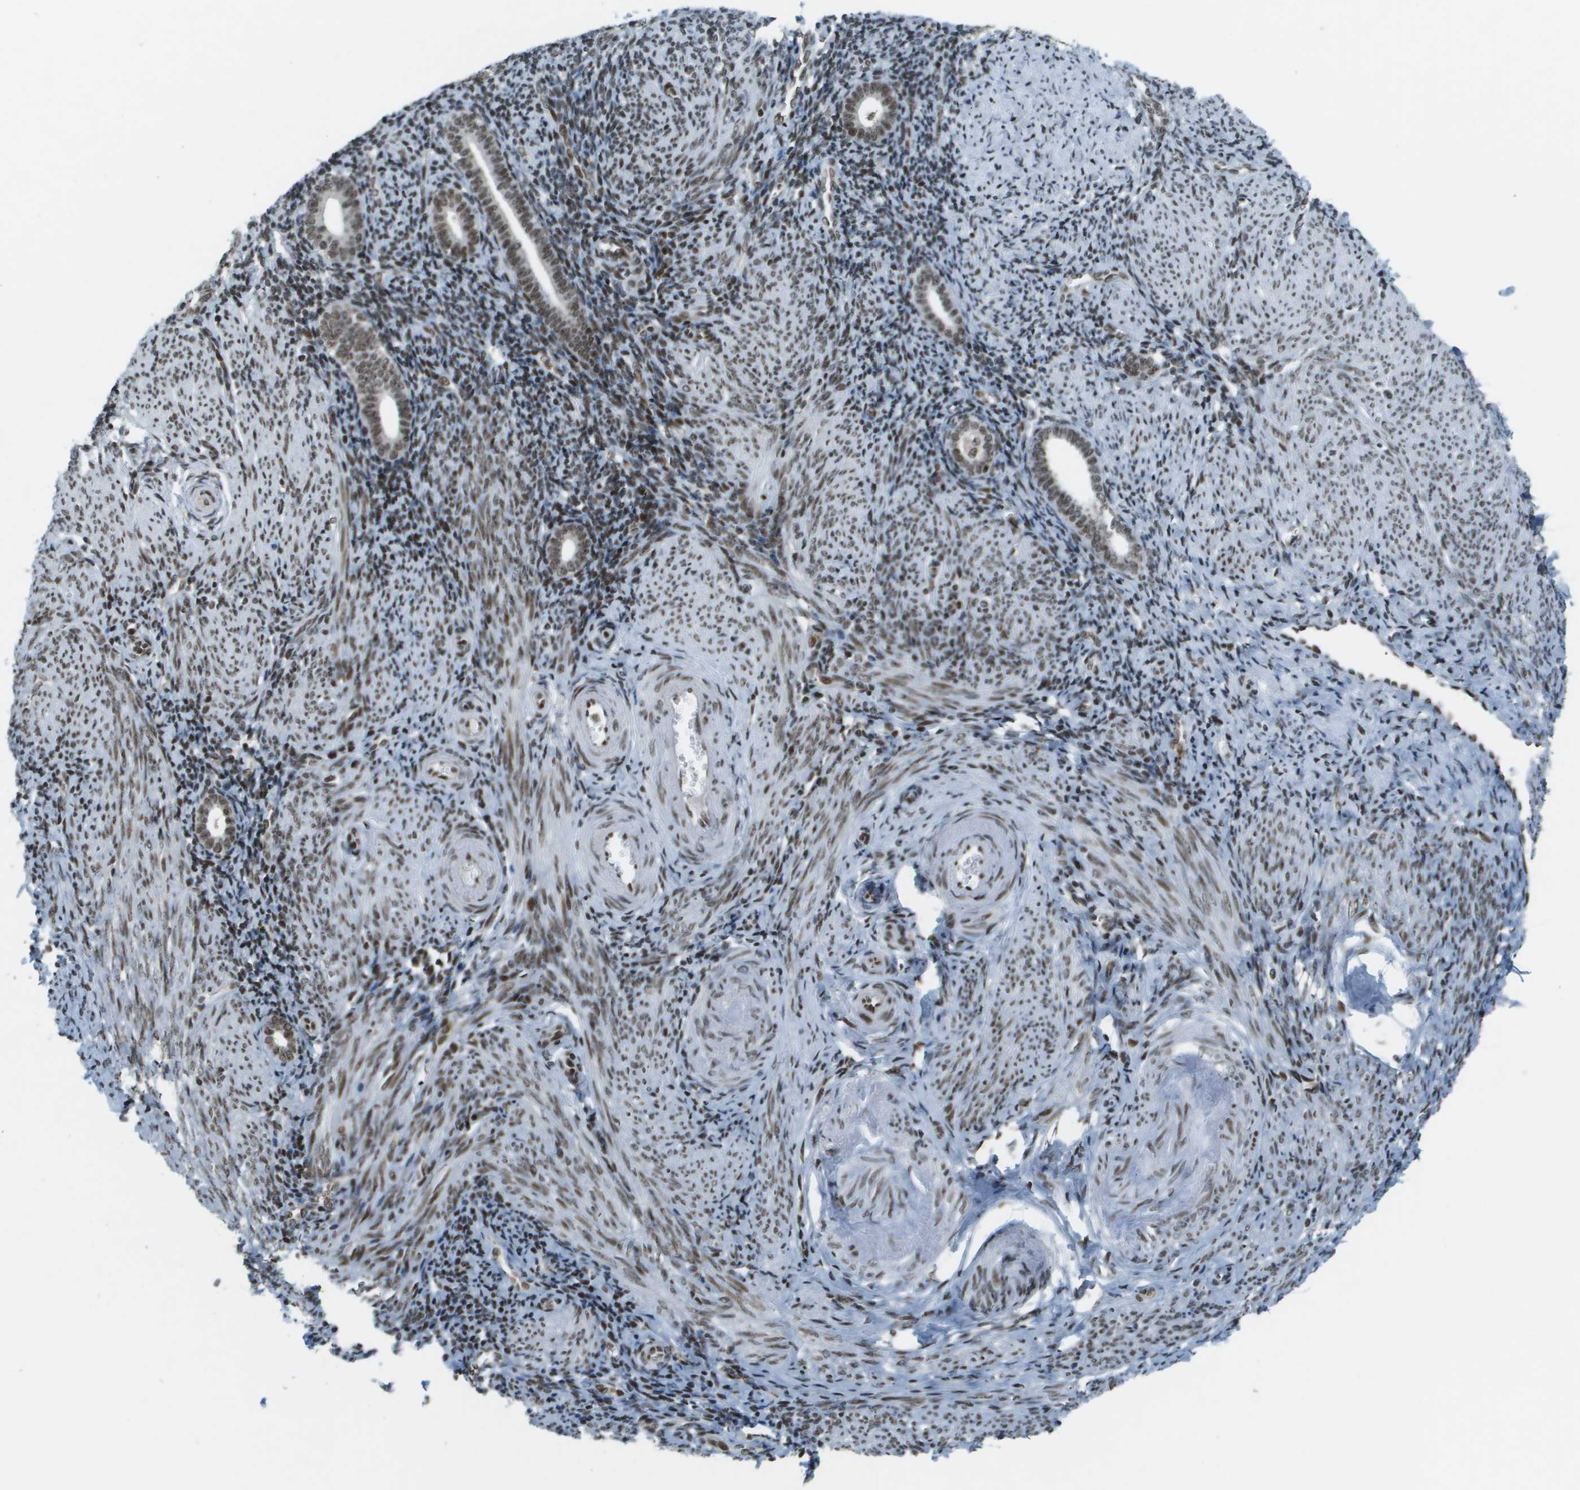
{"staining": {"intensity": "moderate", "quantity": "<25%", "location": "nuclear"}, "tissue": "endometrium", "cell_type": "Cells in endometrial stroma", "image_type": "normal", "snomed": [{"axis": "morphology", "description": "Normal tissue, NOS"}, {"axis": "topography", "description": "Endometrium"}], "caption": "Protein expression by immunohistochemistry reveals moderate nuclear expression in about <25% of cells in endometrial stroma in normal endometrium.", "gene": "IRF7", "patient": {"sex": "female", "age": 50}}